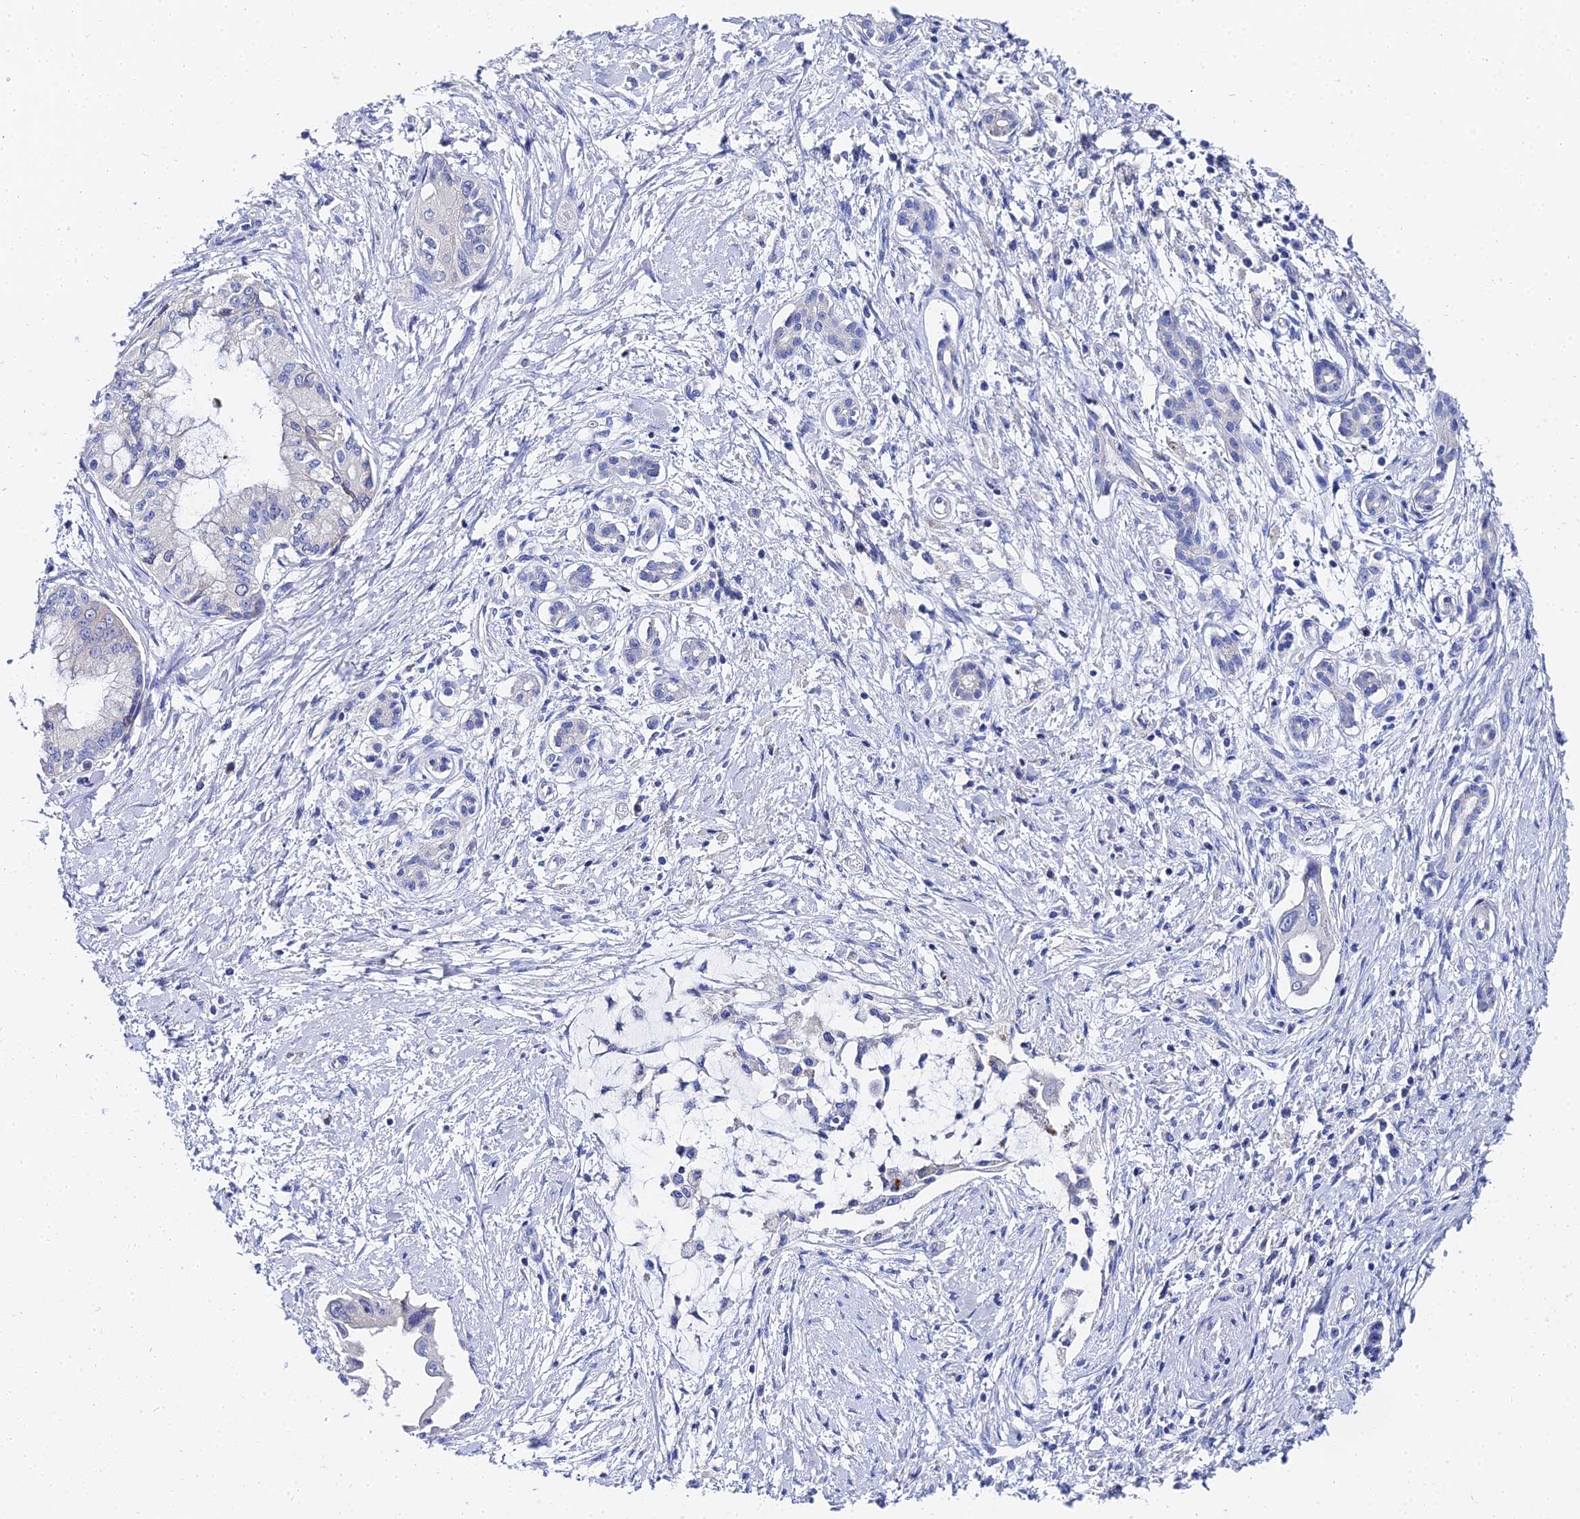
{"staining": {"intensity": "negative", "quantity": "none", "location": "none"}, "tissue": "pancreatic cancer", "cell_type": "Tumor cells", "image_type": "cancer", "snomed": [{"axis": "morphology", "description": "Adenocarcinoma, NOS"}, {"axis": "topography", "description": "Pancreas"}], "caption": "Adenocarcinoma (pancreatic) was stained to show a protein in brown. There is no significant staining in tumor cells. (DAB (3,3'-diaminobenzidine) IHC visualized using brightfield microscopy, high magnification).", "gene": "PTTG1", "patient": {"sex": "male", "age": 46}}